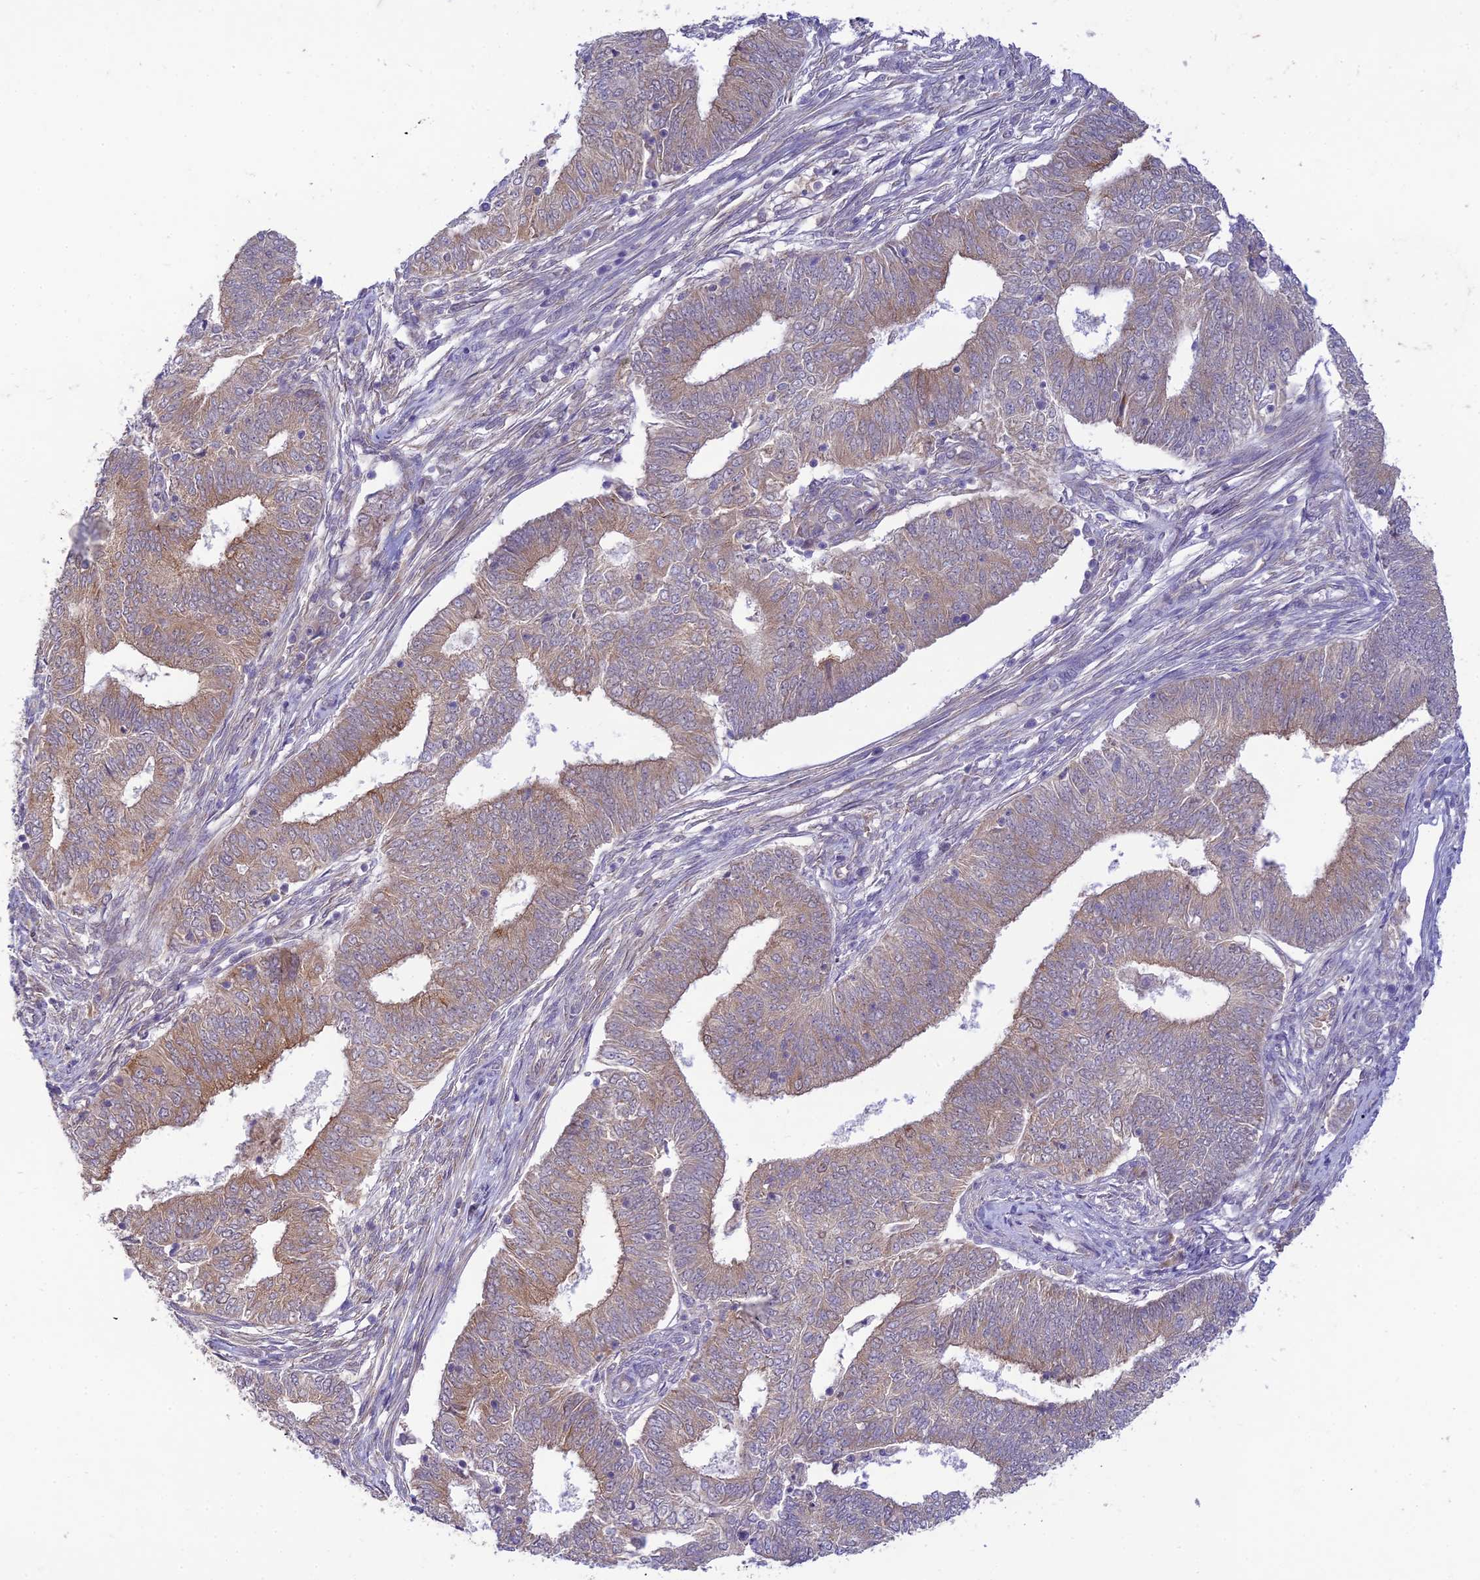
{"staining": {"intensity": "weak", "quantity": "25%-75%", "location": "cytoplasmic/membranous"}, "tissue": "endometrial cancer", "cell_type": "Tumor cells", "image_type": "cancer", "snomed": [{"axis": "morphology", "description": "Adenocarcinoma, NOS"}, {"axis": "topography", "description": "Endometrium"}], "caption": "Immunohistochemical staining of human adenocarcinoma (endometrial) exhibits weak cytoplasmic/membranous protein expression in approximately 25%-75% of tumor cells. The protein of interest is shown in brown color, while the nuclei are stained blue.", "gene": "SKIC8", "patient": {"sex": "female", "age": 62}}